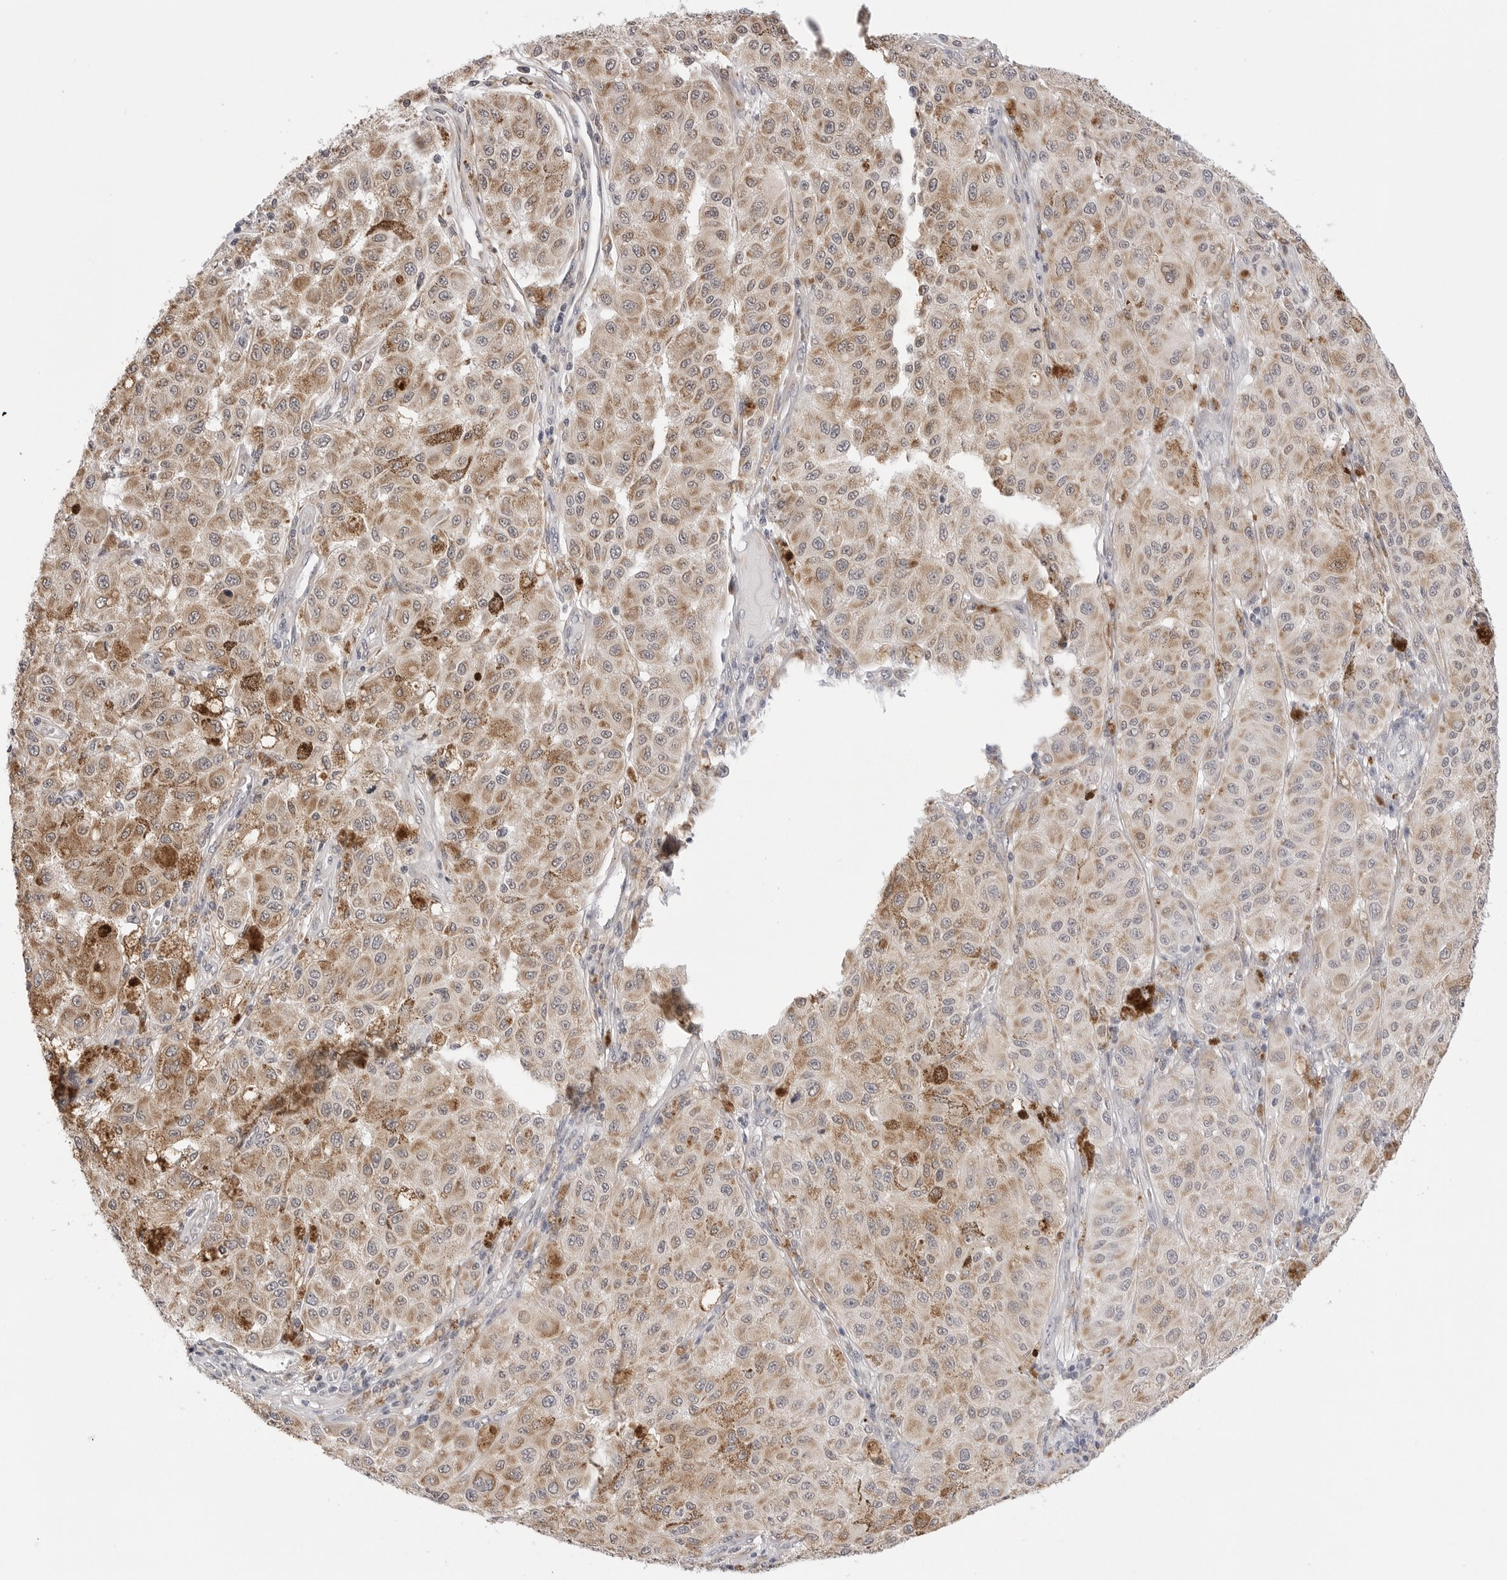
{"staining": {"intensity": "moderate", "quantity": ">75%", "location": "cytoplasmic/membranous"}, "tissue": "melanoma", "cell_type": "Tumor cells", "image_type": "cancer", "snomed": [{"axis": "morphology", "description": "Malignant melanoma, NOS"}, {"axis": "topography", "description": "Skin"}], "caption": "Melanoma stained with a brown dye demonstrates moderate cytoplasmic/membranous positive positivity in about >75% of tumor cells.", "gene": "RPN1", "patient": {"sex": "female", "age": 64}}